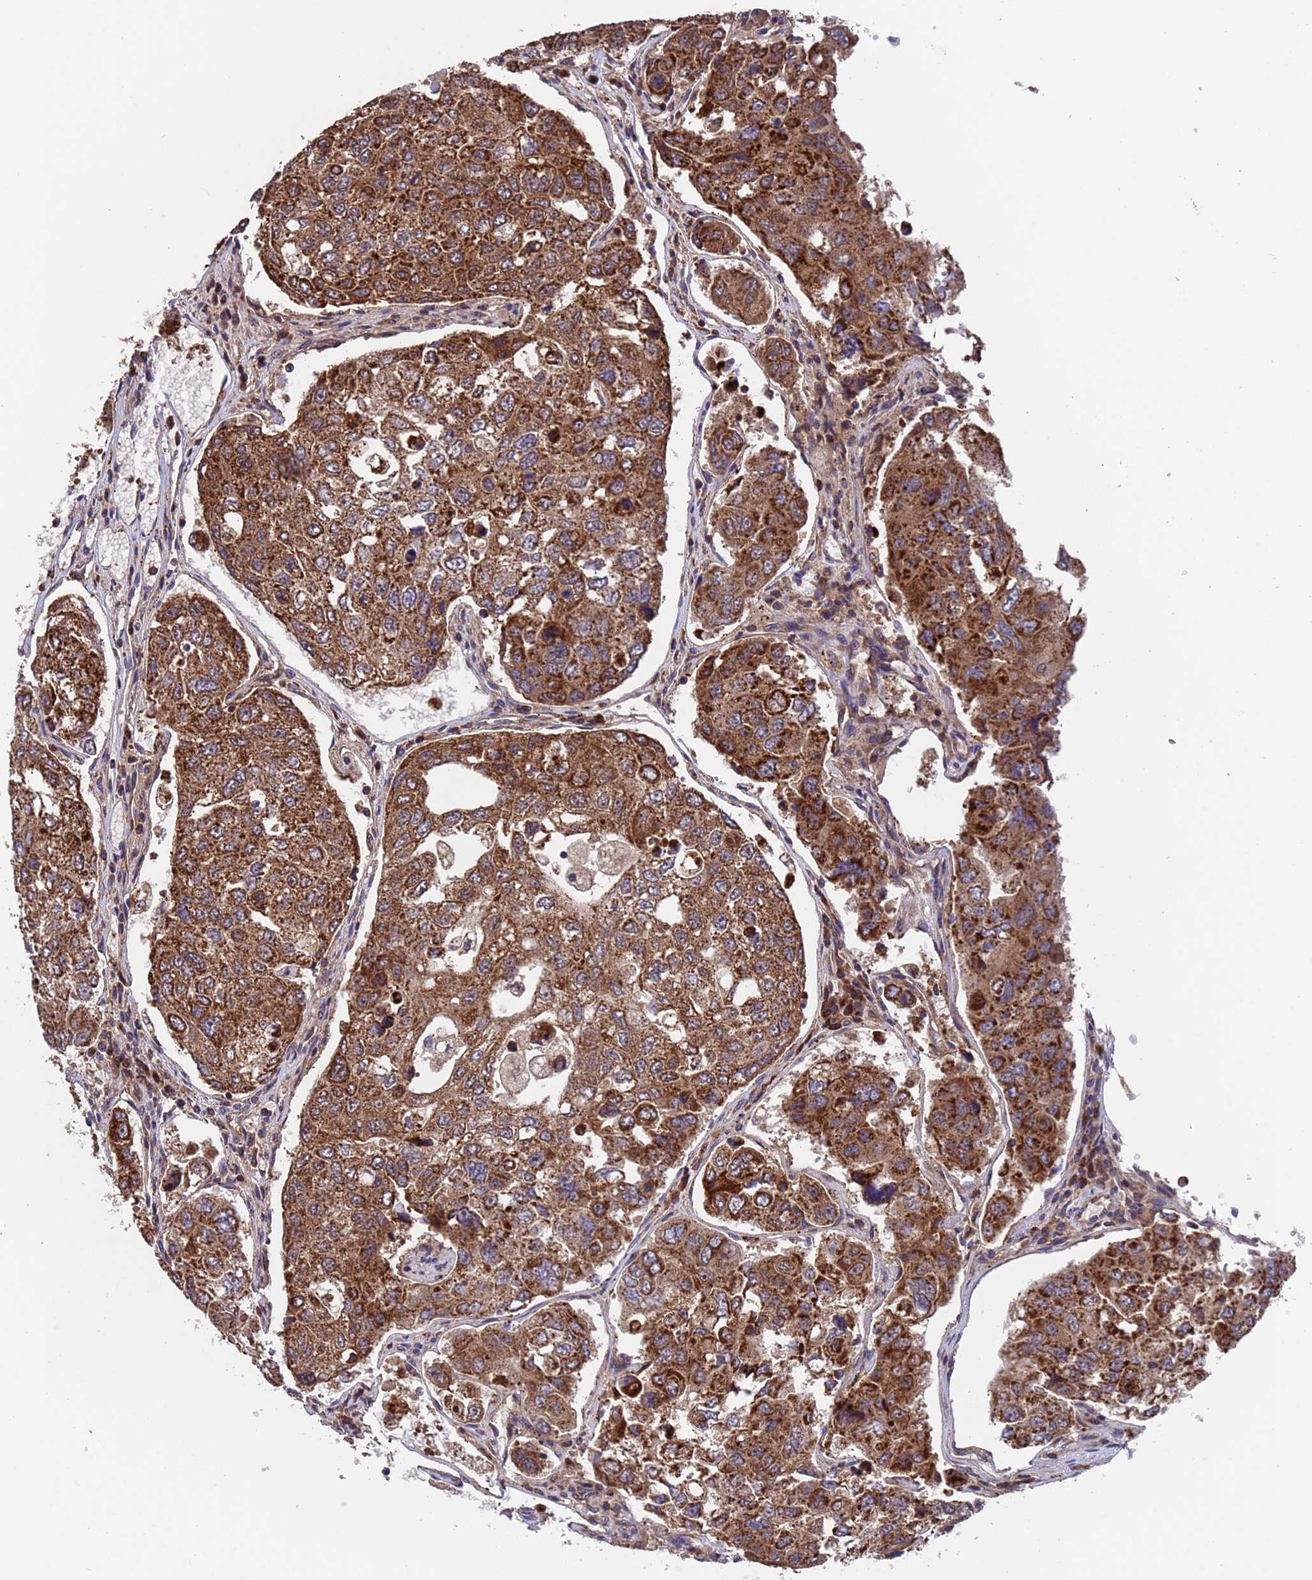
{"staining": {"intensity": "strong", "quantity": ">75%", "location": "cytoplasmic/membranous"}, "tissue": "urothelial cancer", "cell_type": "Tumor cells", "image_type": "cancer", "snomed": [{"axis": "morphology", "description": "Urothelial carcinoma, High grade"}, {"axis": "topography", "description": "Lymph node"}, {"axis": "topography", "description": "Urinary bladder"}], "caption": "Immunohistochemistry (IHC) histopathology image of neoplastic tissue: human high-grade urothelial carcinoma stained using IHC reveals high levels of strong protein expression localized specifically in the cytoplasmic/membranous of tumor cells, appearing as a cytoplasmic/membranous brown color.", "gene": "TSR3", "patient": {"sex": "male", "age": 51}}